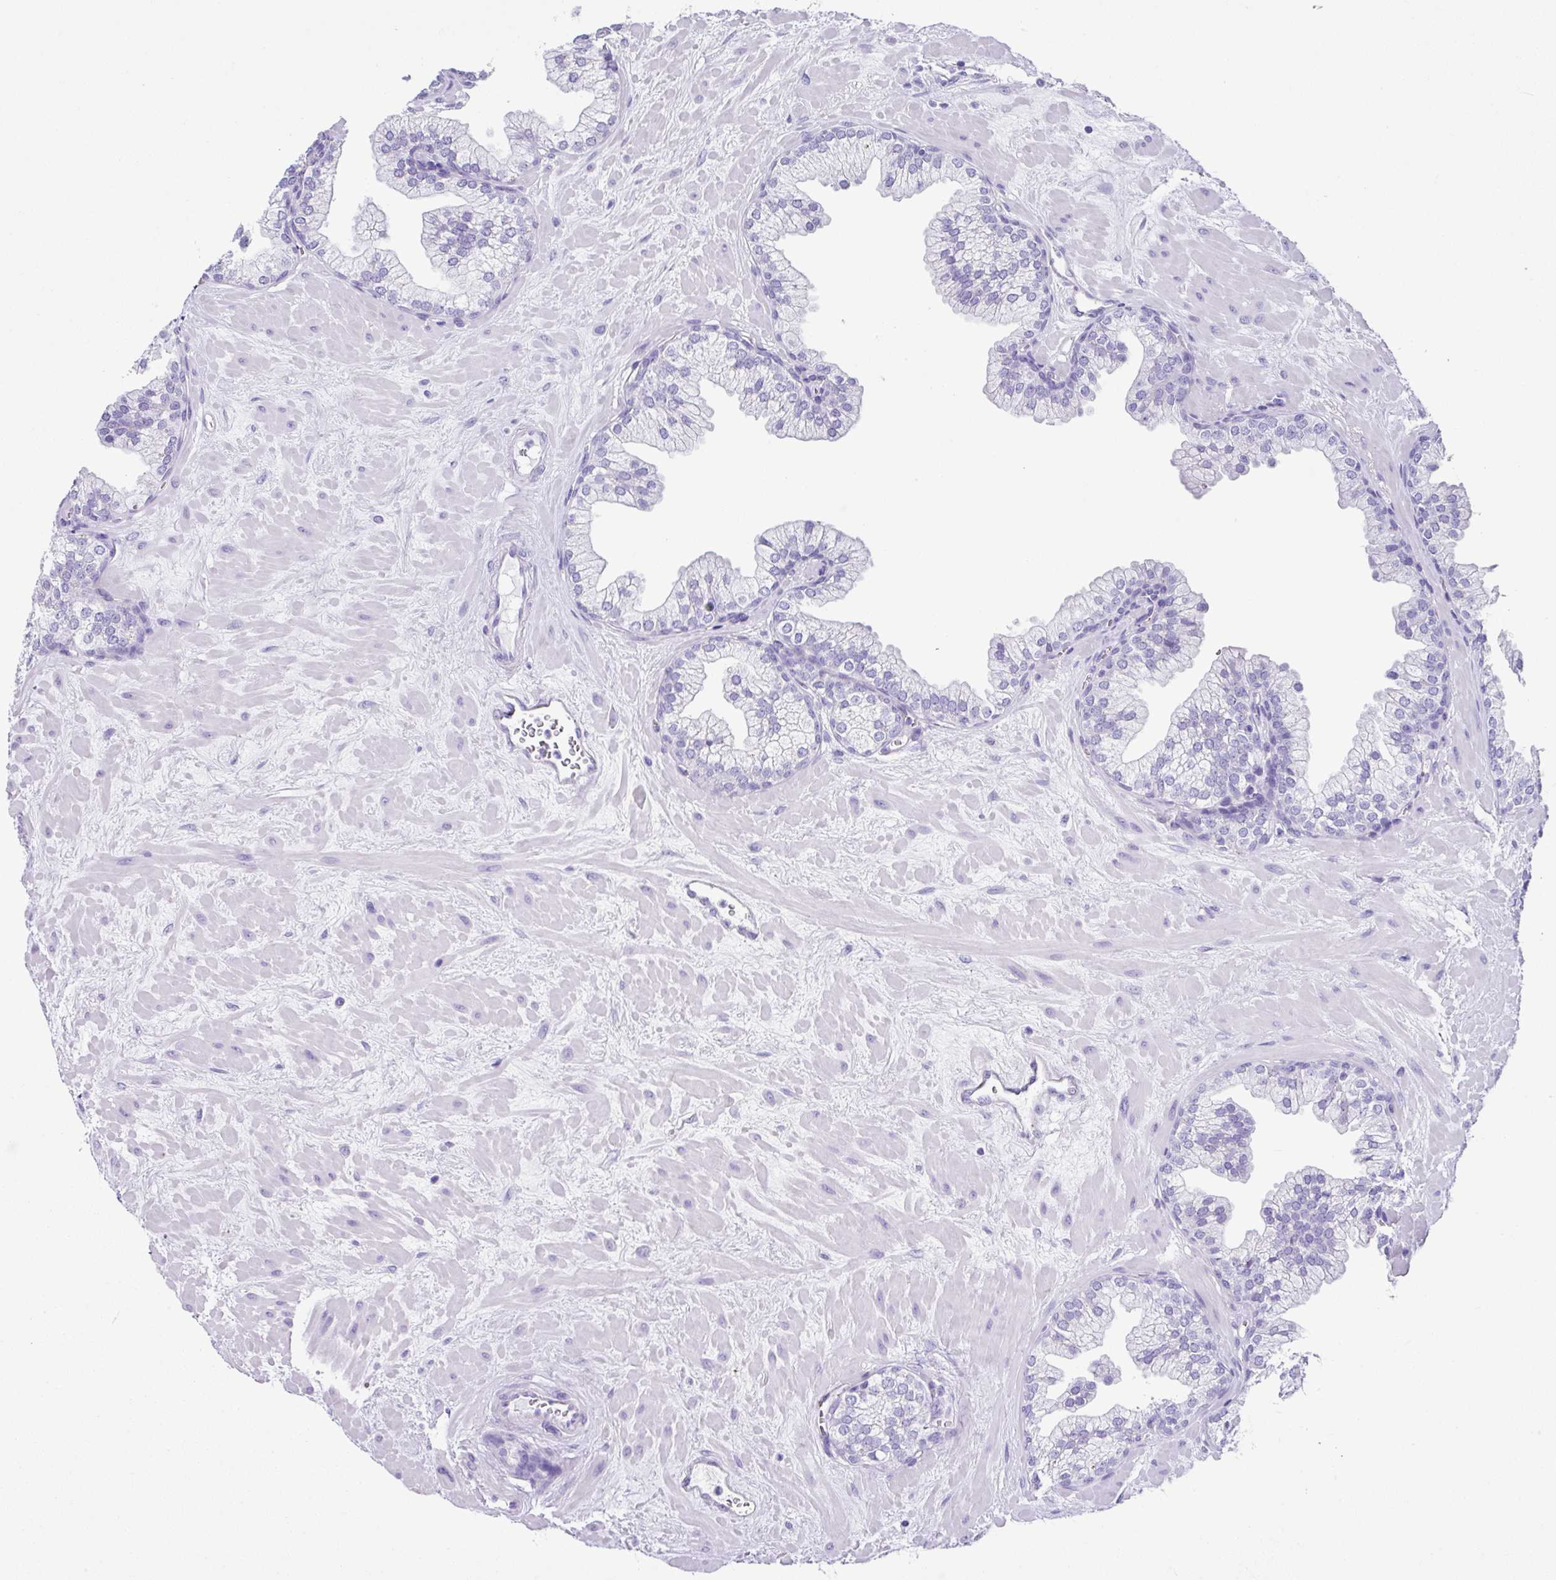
{"staining": {"intensity": "negative", "quantity": "none", "location": "none"}, "tissue": "prostate", "cell_type": "Glandular cells", "image_type": "normal", "snomed": [{"axis": "morphology", "description": "Normal tissue, NOS"}, {"axis": "topography", "description": "Prostate"}, {"axis": "topography", "description": "Peripheral nerve tissue"}], "caption": "Immunohistochemistry histopathology image of benign prostate: prostate stained with DAB (3,3'-diaminobenzidine) displays no significant protein positivity in glandular cells. (DAB (3,3'-diaminobenzidine) IHC, high magnification).", "gene": "ZG16", "patient": {"sex": "male", "age": 61}}